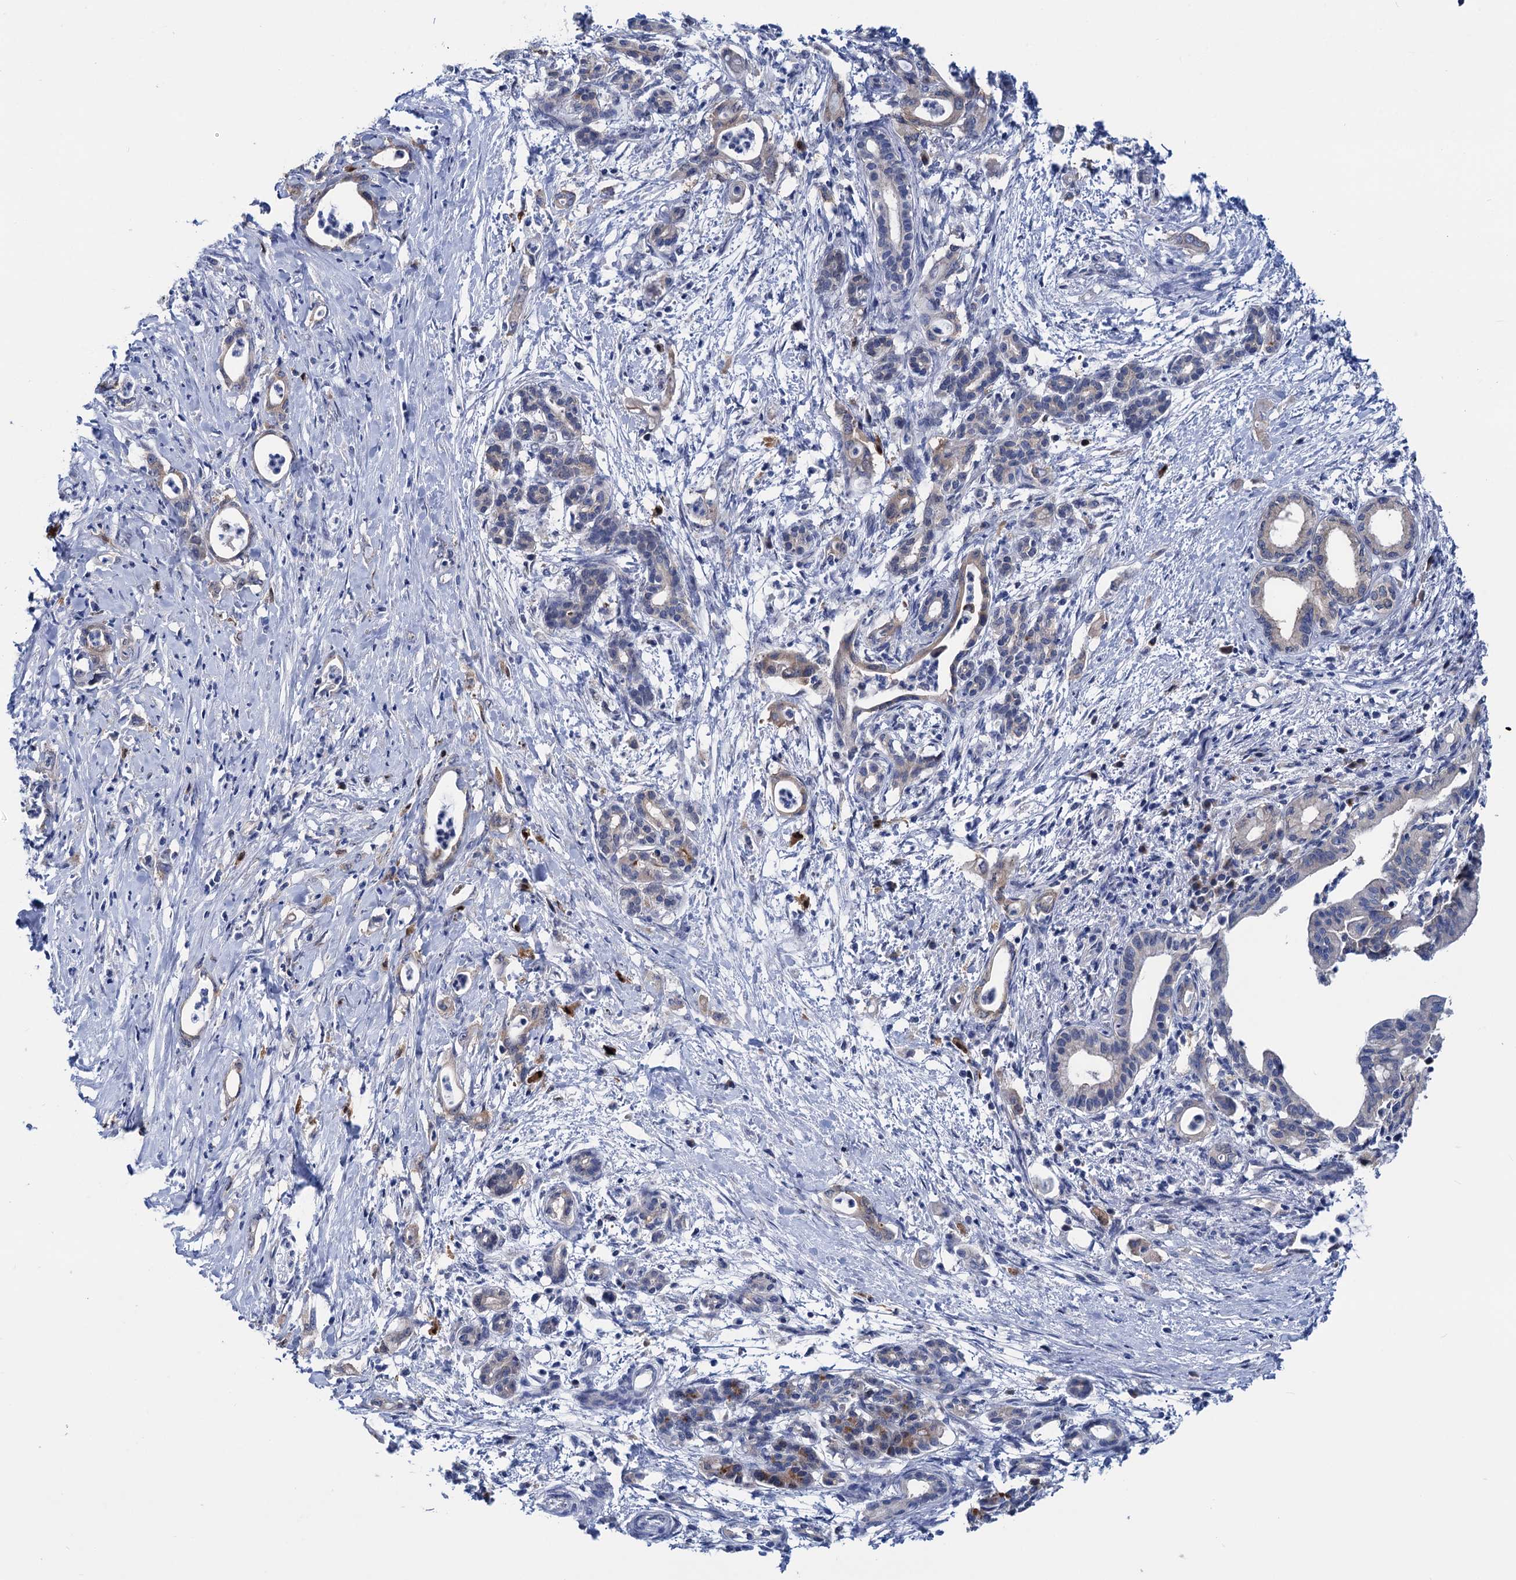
{"staining": {"intensity": "weak", "quantity": "<25%", "location": "cytoplasmic/membranous"}, "tissue": "pancreatic cancer", "cell_type": "Tumor cells", "image_type": "cancer", "snomed": [{"axis": "morphology", "description": "Adenocarcinoma, NOS"}, {"axis": "topography", "description": "Pancreas"}], "caption": "Immunohistochemical staining of human pancreatic cancer (adenocarcinoma) shows no significant staining in tumor cells. The staining was performed using DAB to visualize the protein expression in brown, while the nuclei were stained in blue with hematoxylin (Magnification: 20x).", "gene": "ZNRD2", "patient": {"sex": "female", "age": 55}}